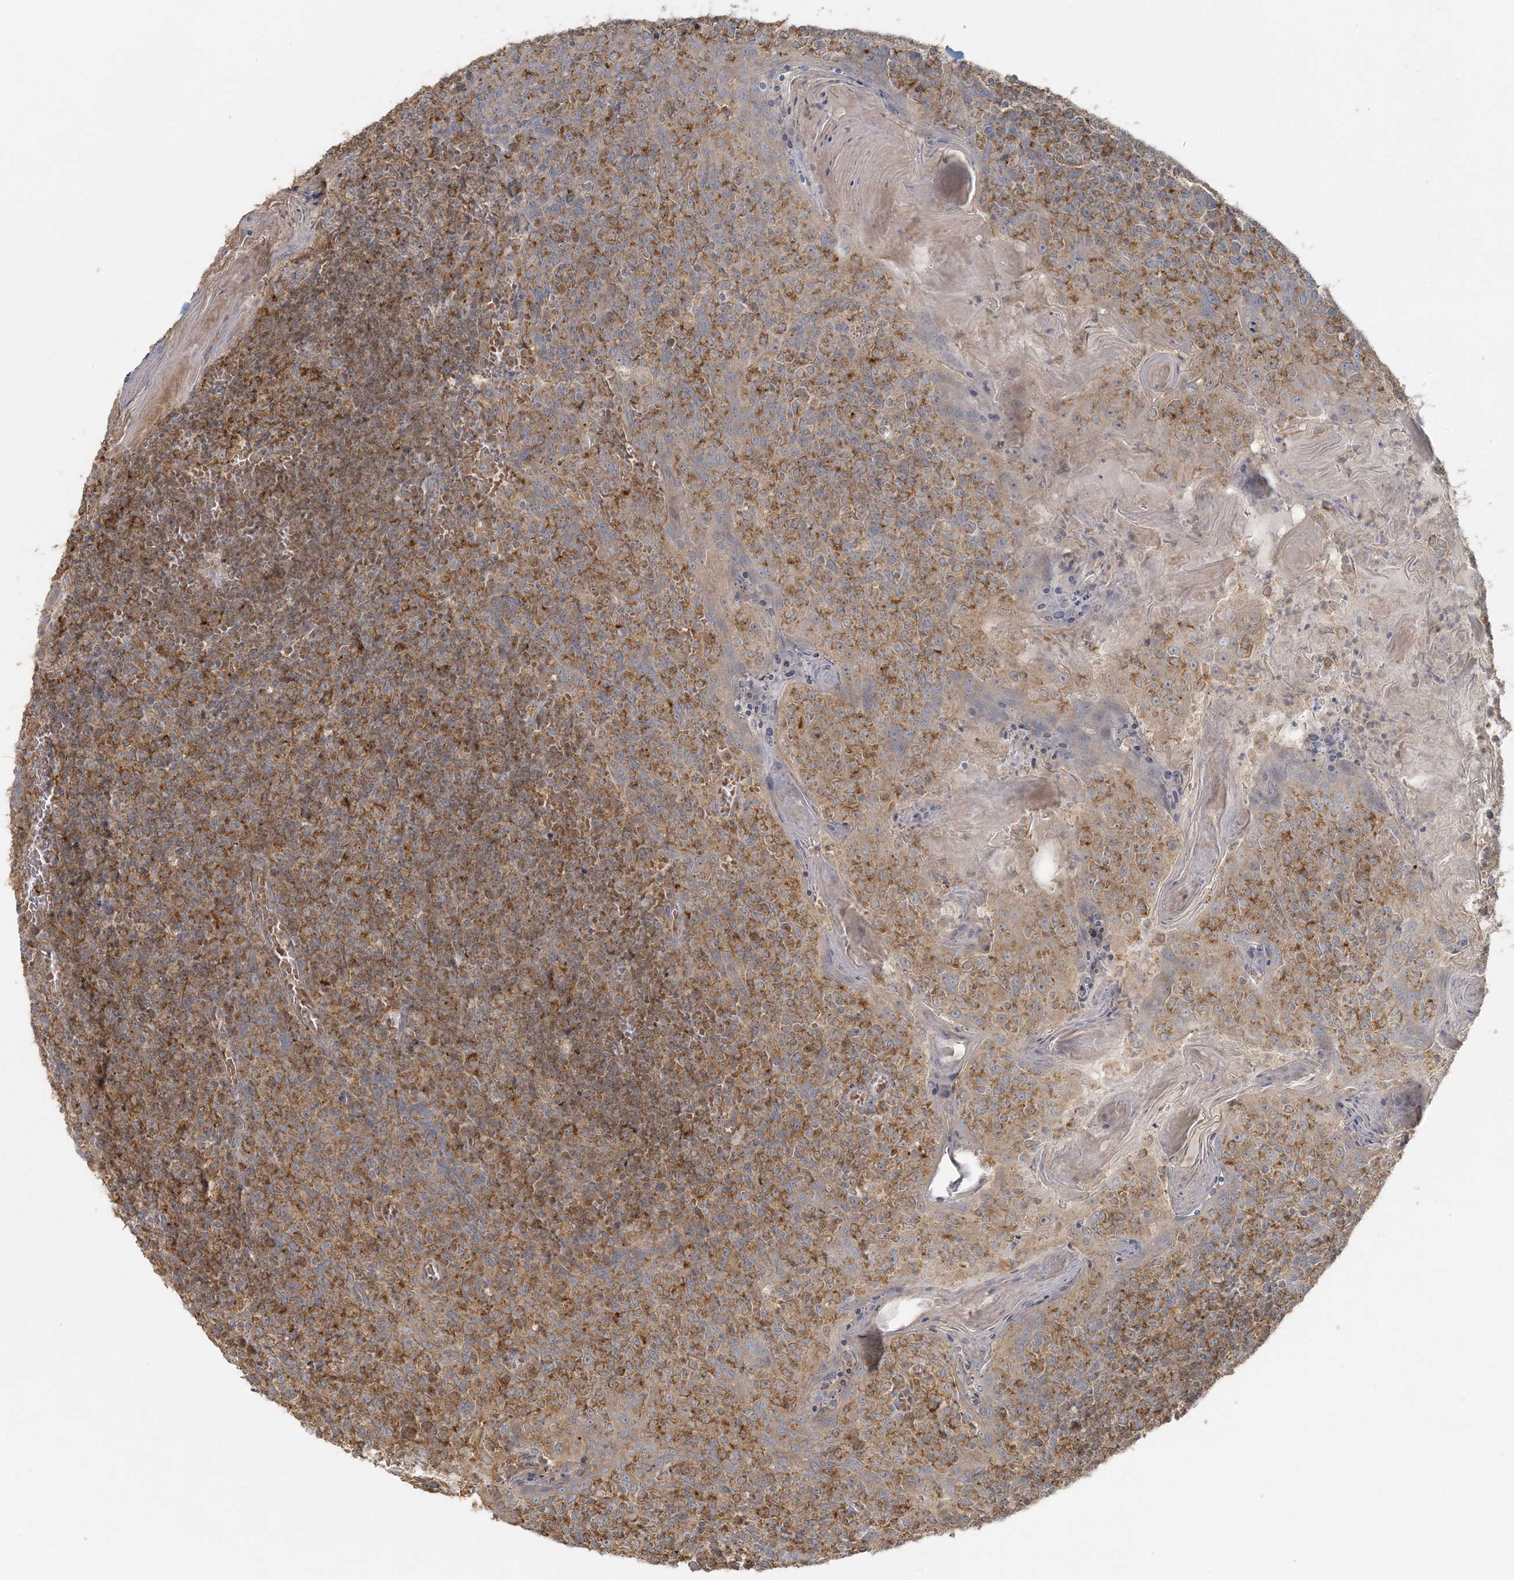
{"staining": {"intensity": "moderate", "quantity": ">75%", "location": "cytoplasmic/membranous"}, "tissue": "tonsil", "cell_type": "Non-germinal center cells", "image_type": "normal", "snomed": [{"axis": "morphology", "description": "Normal tissue, NOS"}, {"axis": "topography", "description": "Tonsil"}], "caption": "About >75% of non-germinal center cells in normal tonsil display moderate cytoplasmic/membranous protein expression as visualized by brown immunohistochemical staining.", "gene": "HACL1", "patient": {"sex": "female", "age": 19}}